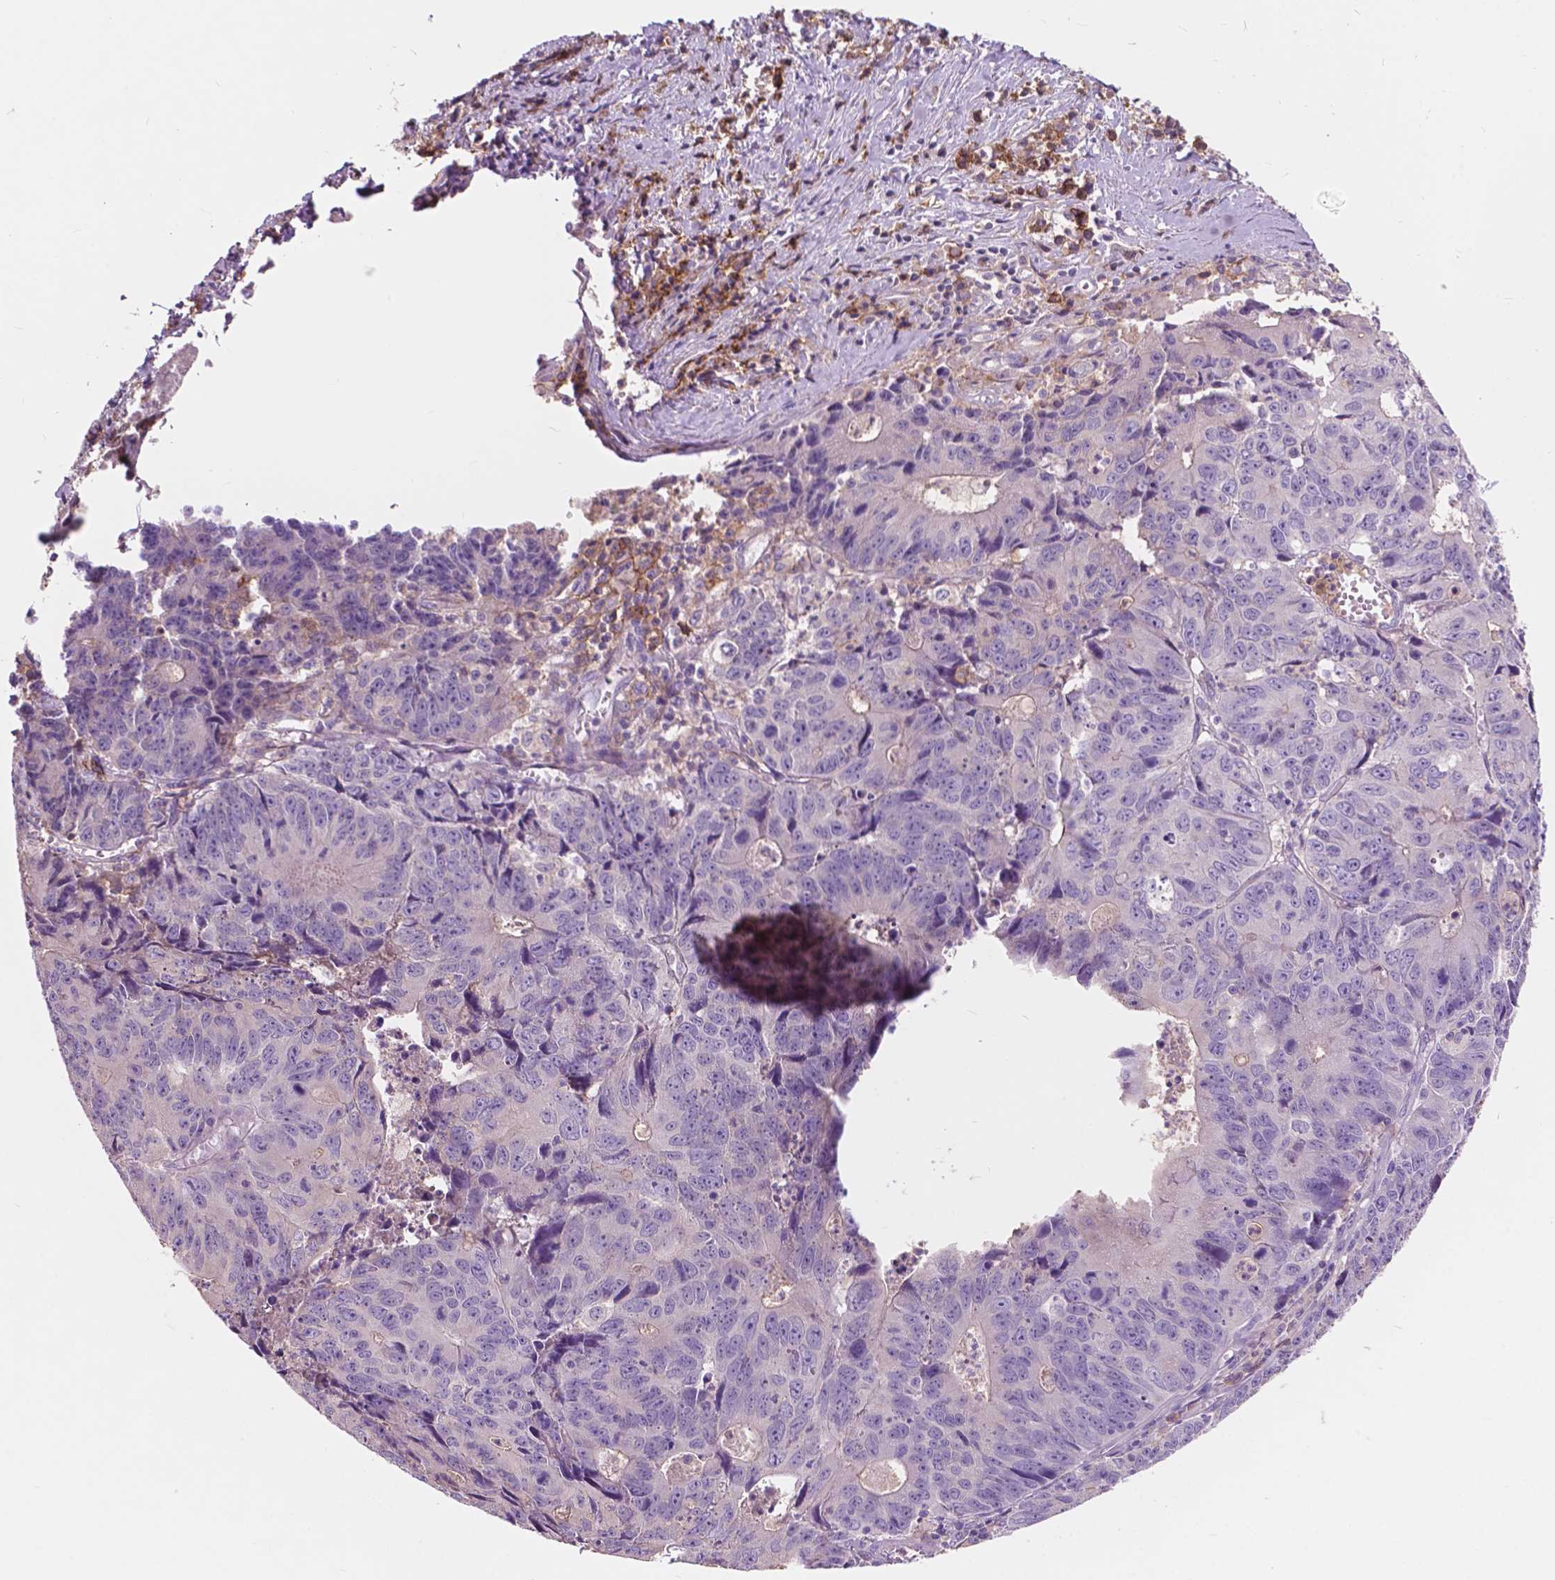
{"staining": {"intensity": "negative", "quantity": "none", "location": "none"}, "tissue": "liver cancer", "cell_type": "Tumor cells", "image_type": "cancer", "snomed": [{"axis": "morphology", "description": "Cholangiocarcinoma"}, {"axis": "topography", "description": "Liver"}], "caption": "Immunohistochemistry histopathology image of neoplastic tissue: human liver cancer (cholangiocarcinoma) stained with DAB (3,3'-diaminobenzidine) shows no significant protein positivity in tumor cells.", "gene": "SEMA4A", "patient": {"sex": "male", "age": 65}}